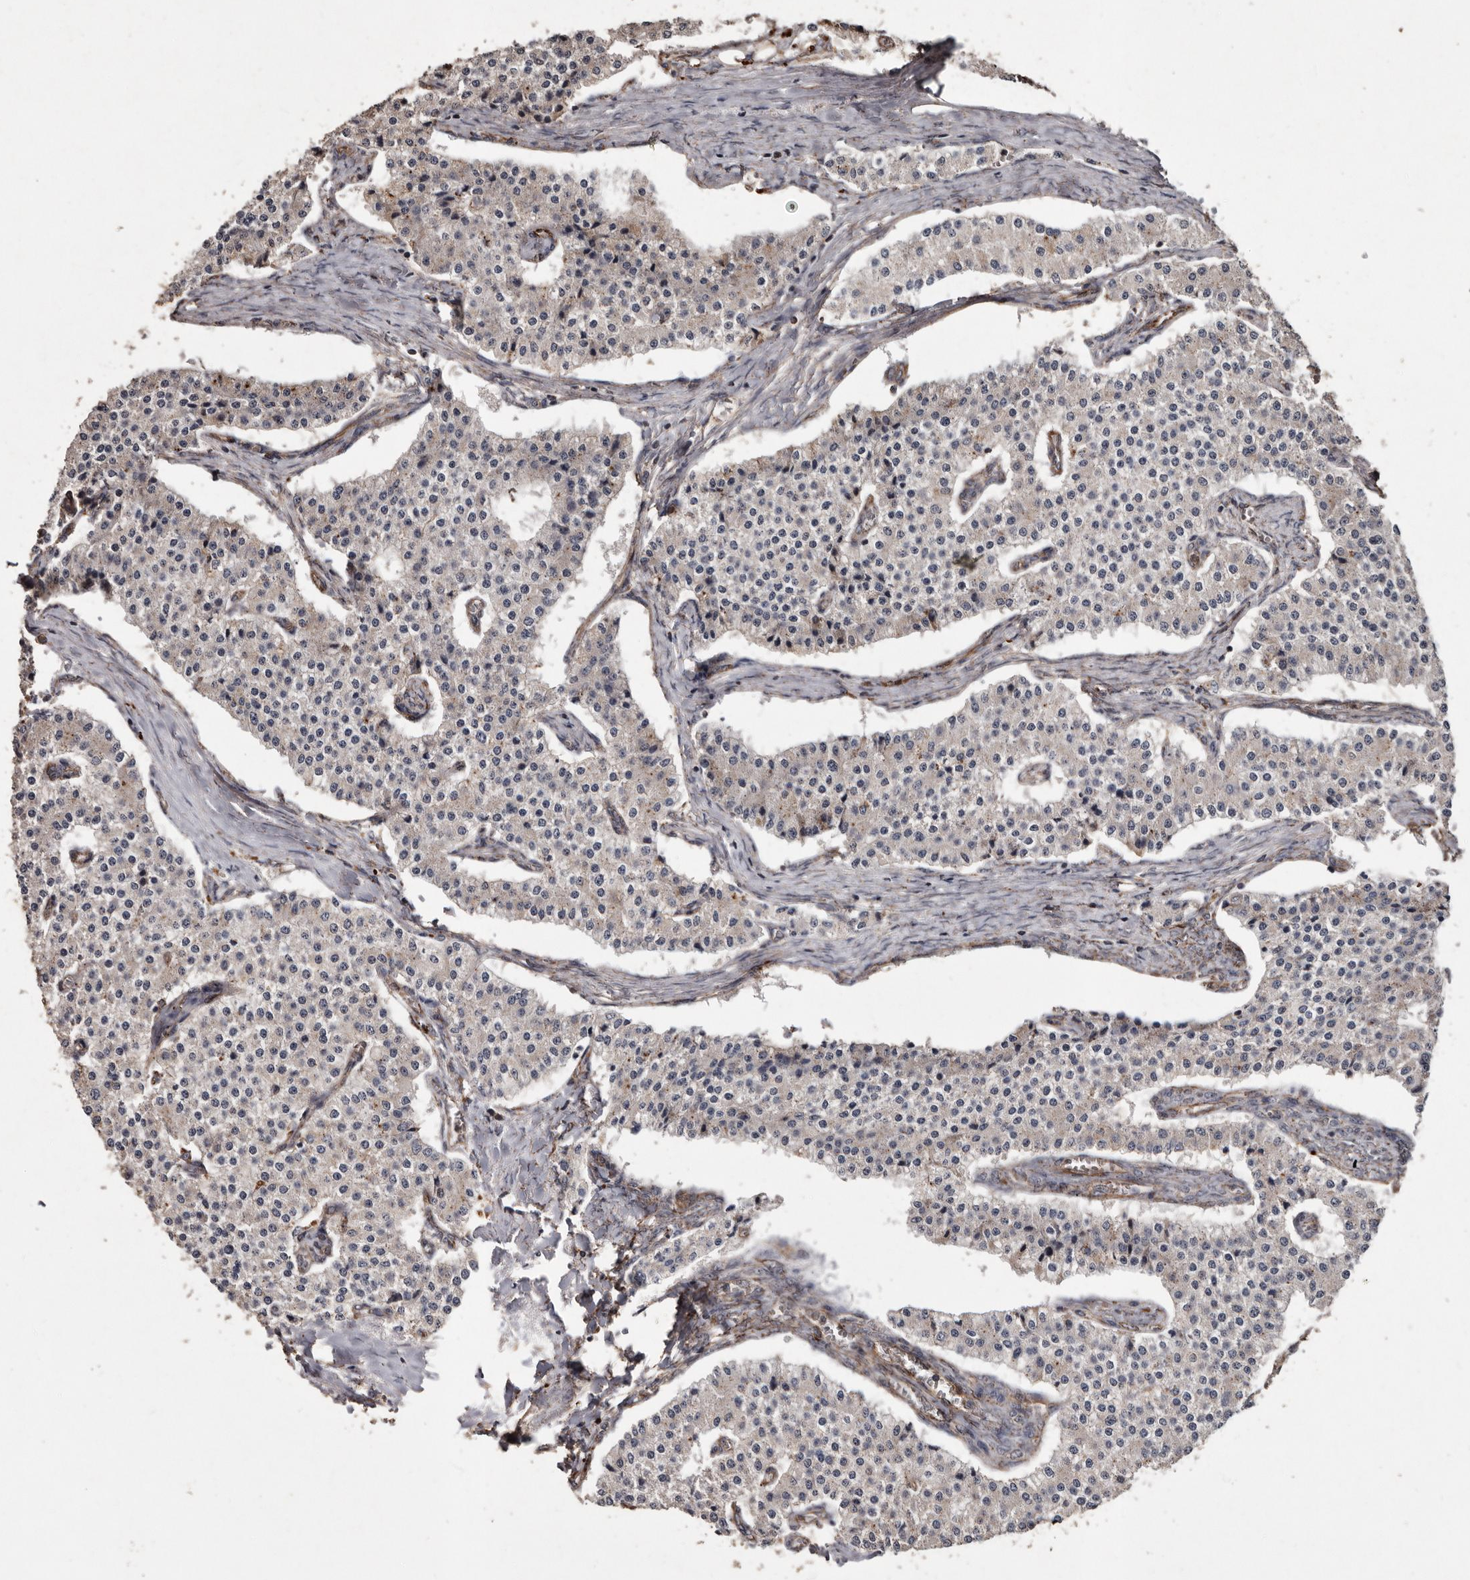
{"staining": {"intensity": "negative", "quantity": "none", "location": "none"}, "tissue": "carcinoid", "cell_type": "Tumor cells", "image_type": "cancer", "snomed": [{"axis": "morphology", "description": "Carcinoid, malignant, NOS"}, {"axis": "topography", "description": "Colon"}], "caption": "Tumor cells are negative for brown protein staining in carcinoid (malignant).", "gene": "BRAT1", "patient": {"sex": "female", "age": 52}}